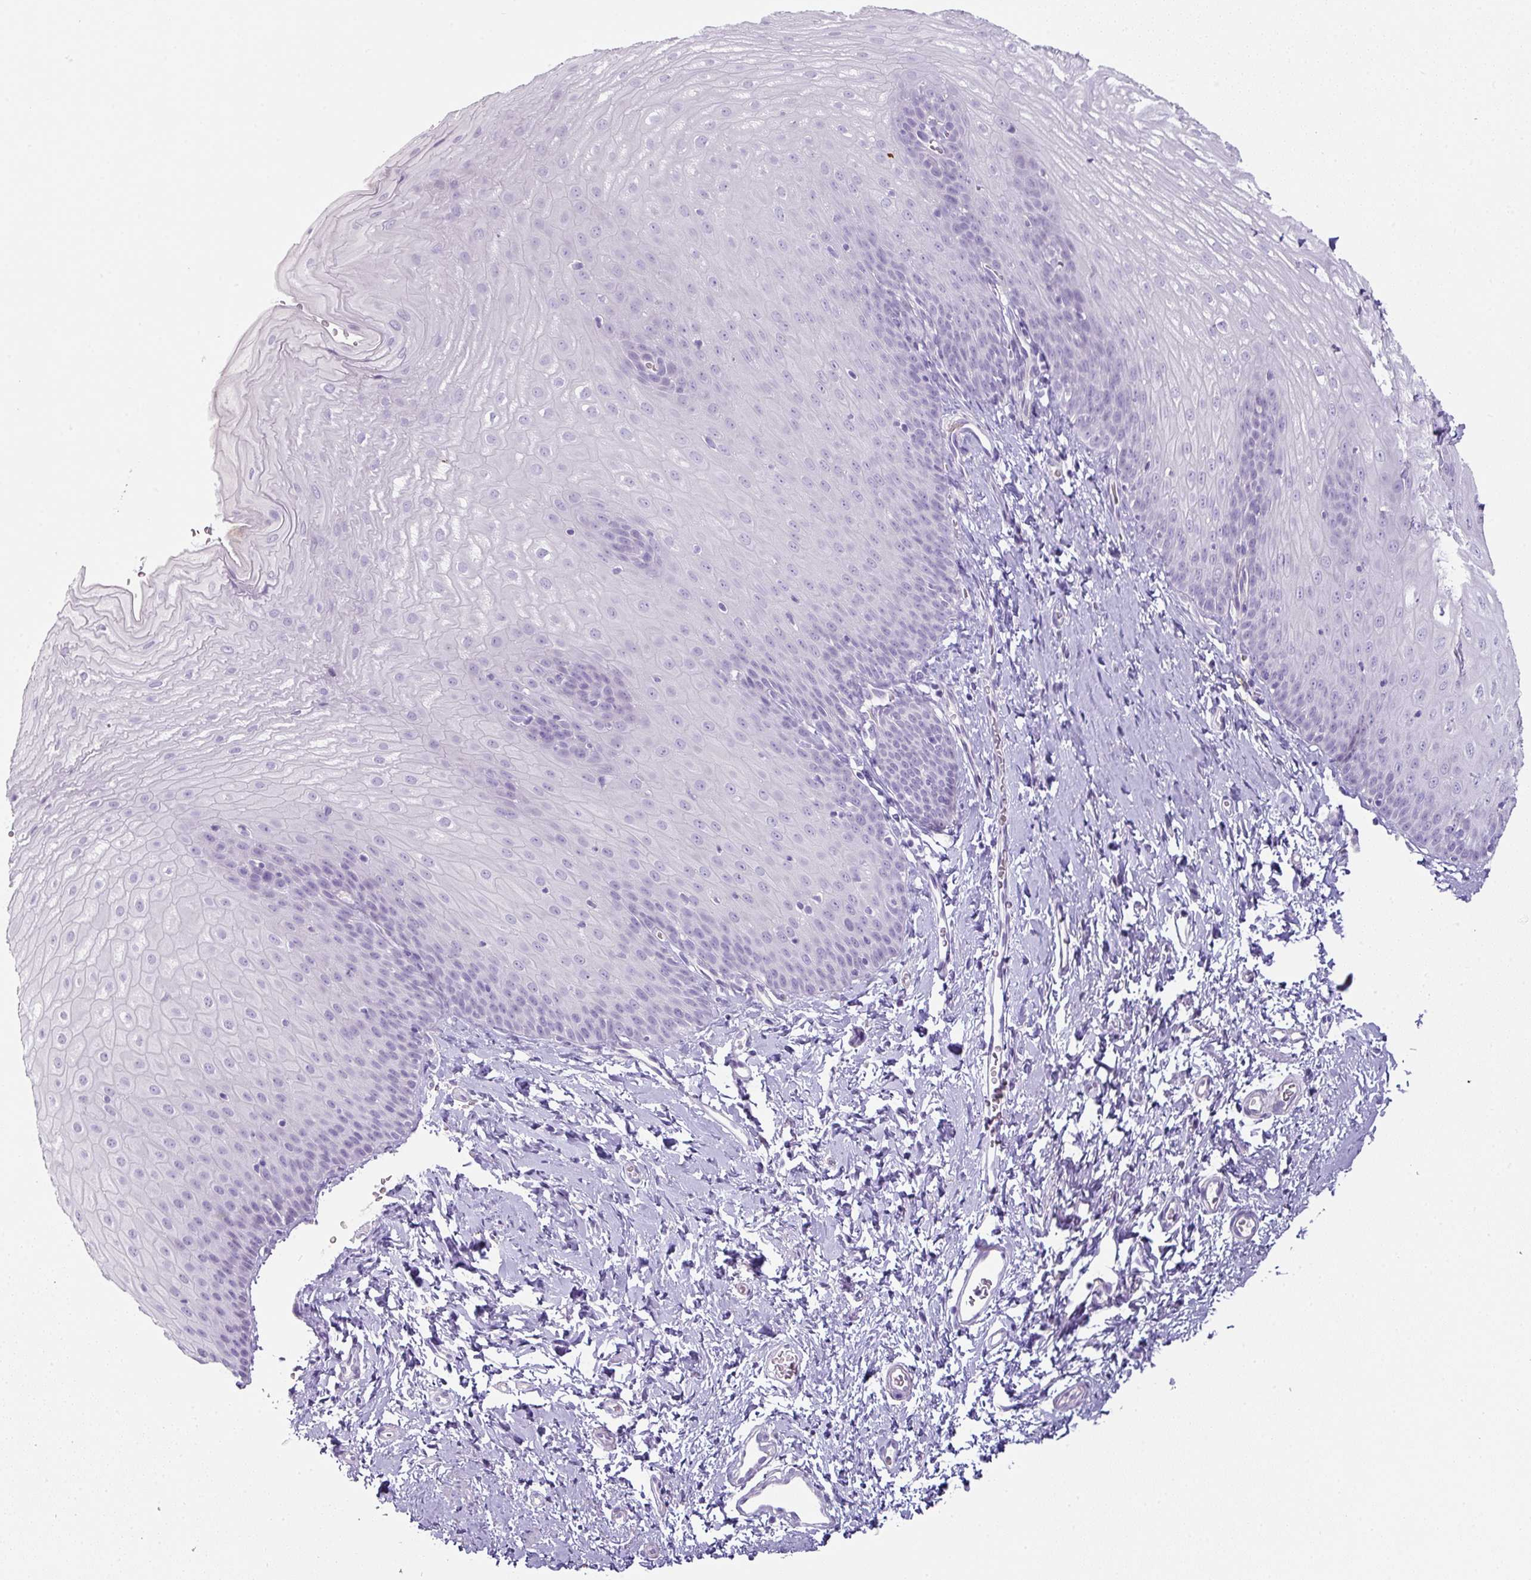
{"staining": {"intensity": "negative", "quantity": "none", "location": "none"}, "tissue": "esophagus", "cell_type": "Squamous epithelial cells", "image_type": "normal", "snomed": [{"axis": "morphology", "description": "Normal tissue, NOS"}, {"axis": "topography", "description": "Esophagus"}], "caption": "Immunohistochemistry image of normal human esophagus stained for a protein (brown), which displays no staining in squamous epithelial cells. The staining was performed using DAB to visualize the protein expression in brown, while the nuclei were stained in blue with hematoxylin (Magnification: 20x).", "gene": "OR52N1", "patient": {"sex": "male", "age": 70}}